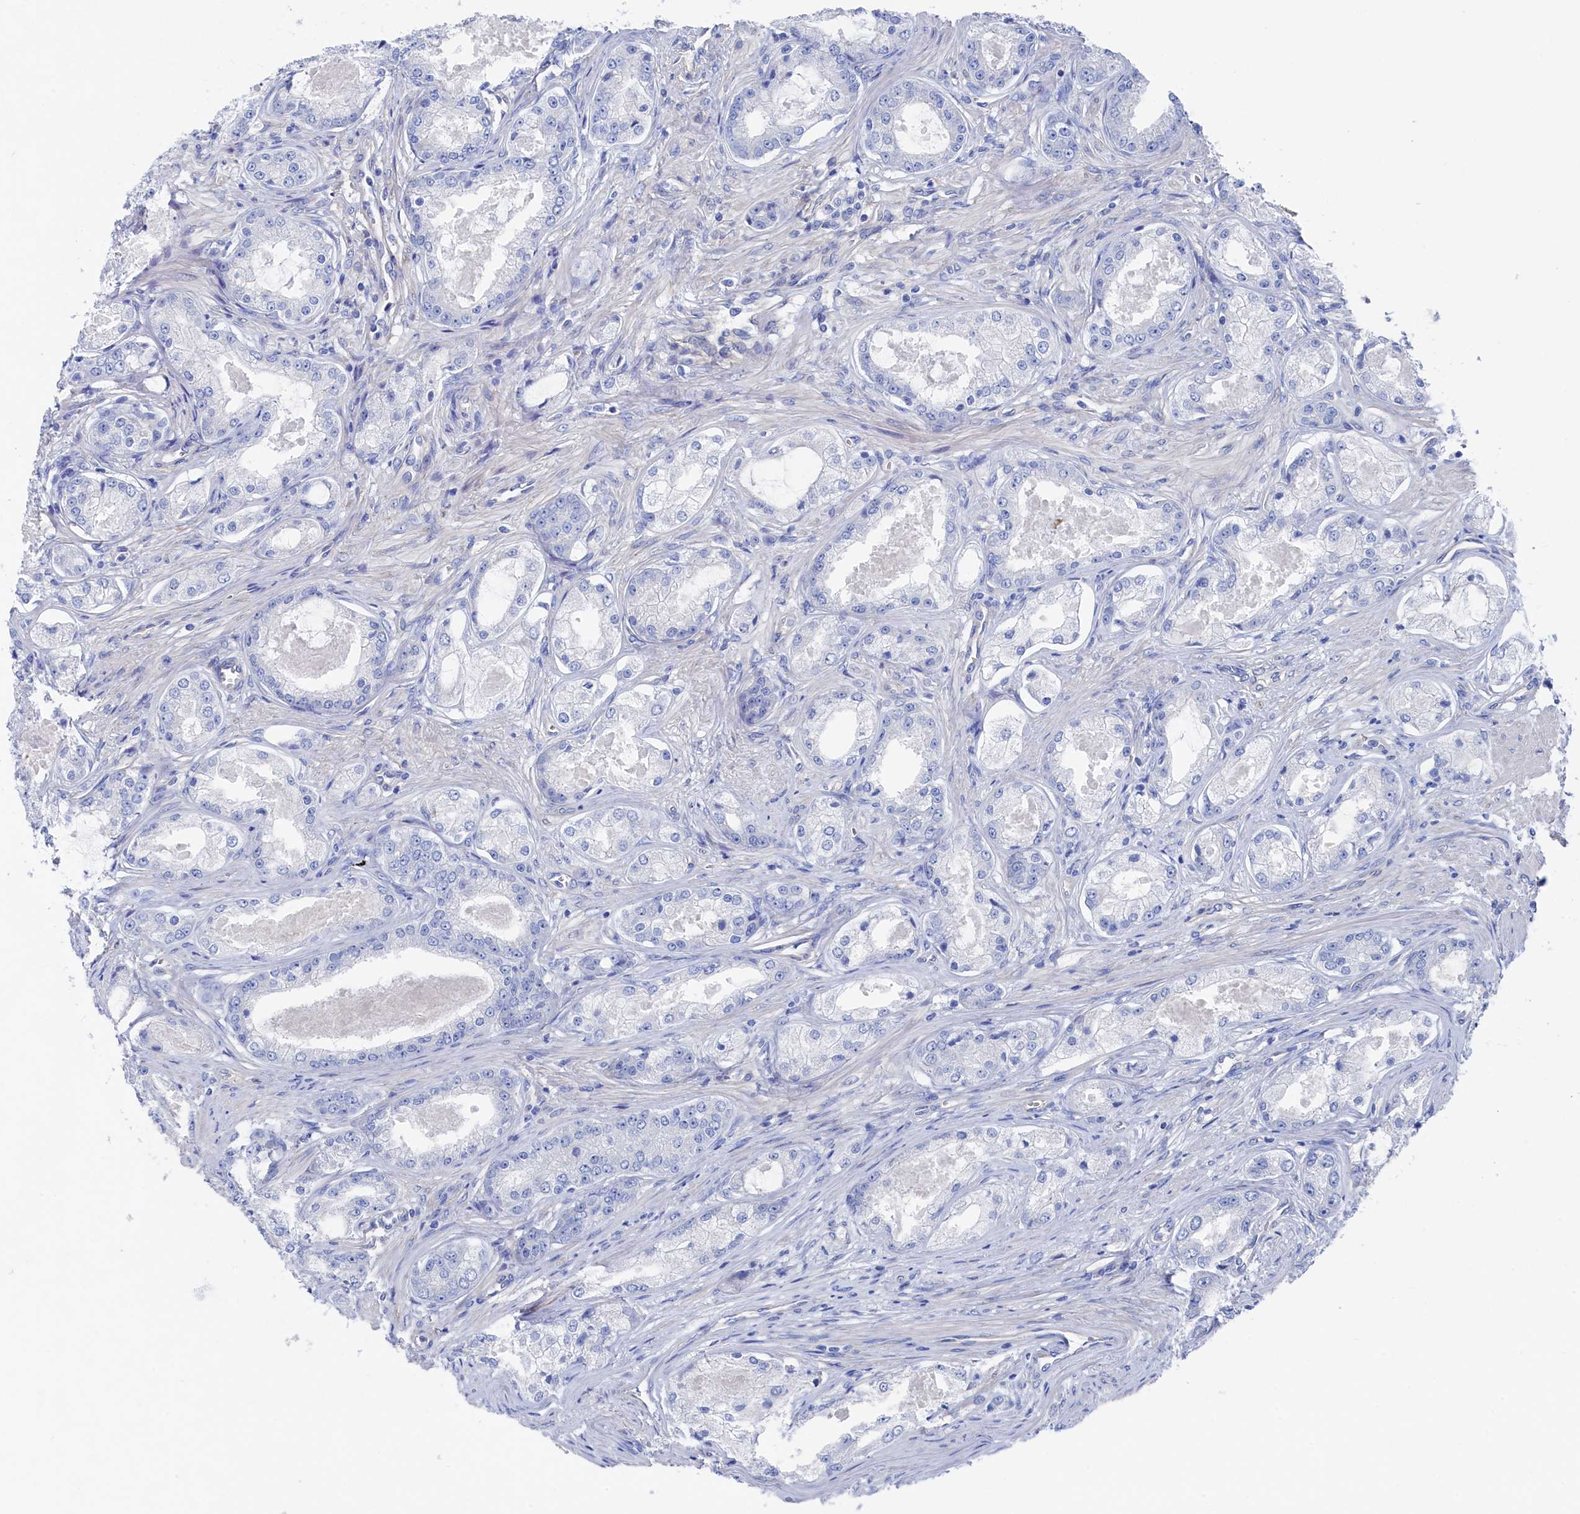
{"staining": {"intensity": "negative", "quantity": "none", "location": "none"}, "tissue": "prostate cancer", "cell_type": "Tumor cells", "image_type": "cancer", "snomed": [{"axis": "morphology", "description": "Adenocarcinoma, Low grade"}, {"axis": "topography", "description": "Prostate"}], "caption": "Prostate cancer stained for a protein using IHC shows no staining tumor cells.", "gene": "TMOD2", "patient": {"sex": "male", "age": 68}}